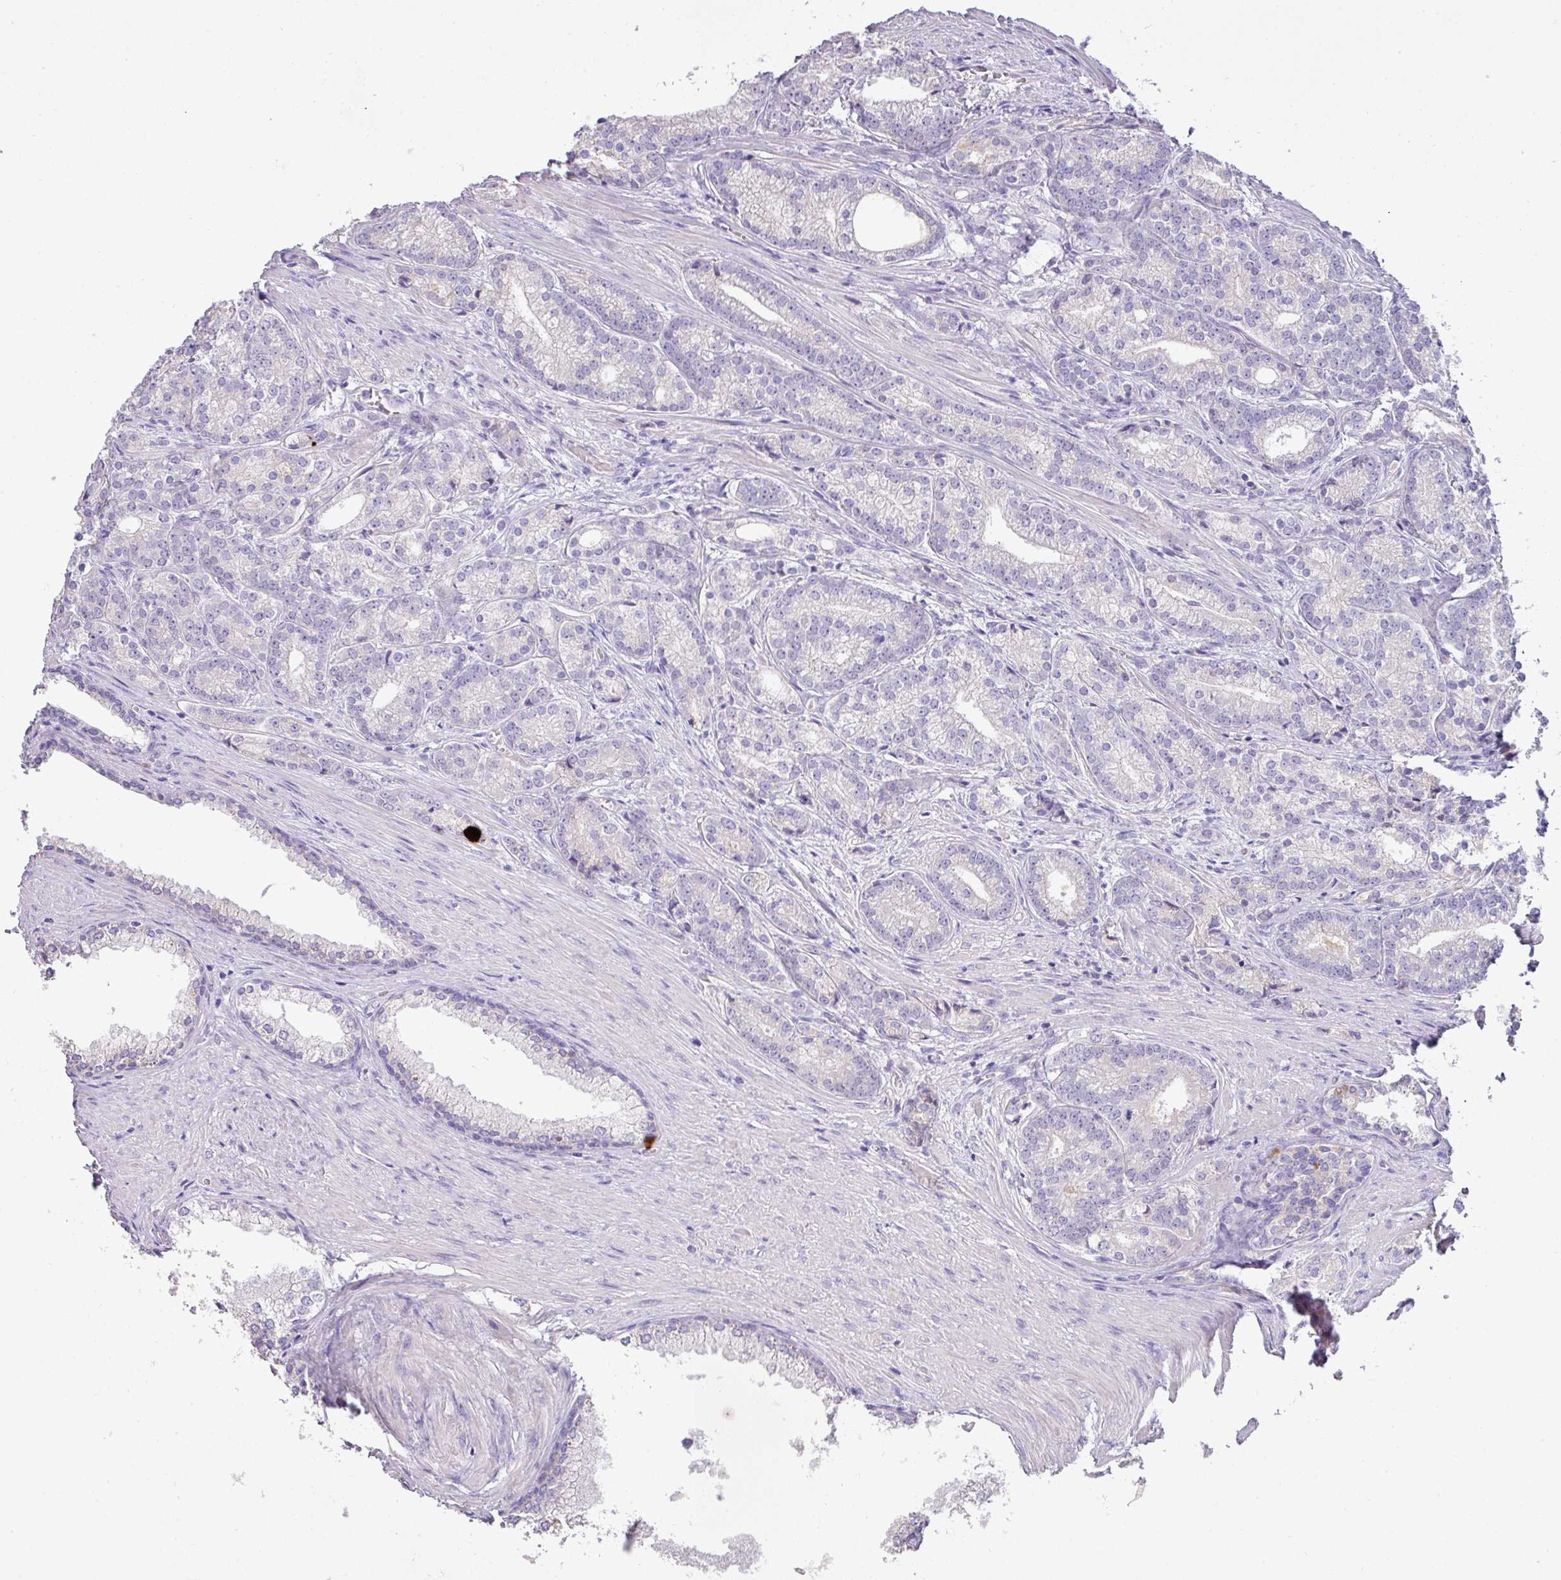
{"staining": {"intensity": "negative", "quantity": "none", "location": "none"}, "tissue": "prostate cancer", "cell_type": "Tumor cells", "image_type": "cancer", "snomed": [{"axis": "morphology", "description": "Adenocarcinoma, Low grade"}, {"axis": "topography", "description": "Prostate"}], "caption": "Immunohistochemistry (IHC) histopathology image of human prostate cancer (adenocarcinoma (low-grade)) stained for a protein (brown), which exhibits no positivity in tumor cells.", "gene": "OR6C6", "patient": {"sex": "male", "age": 71}}